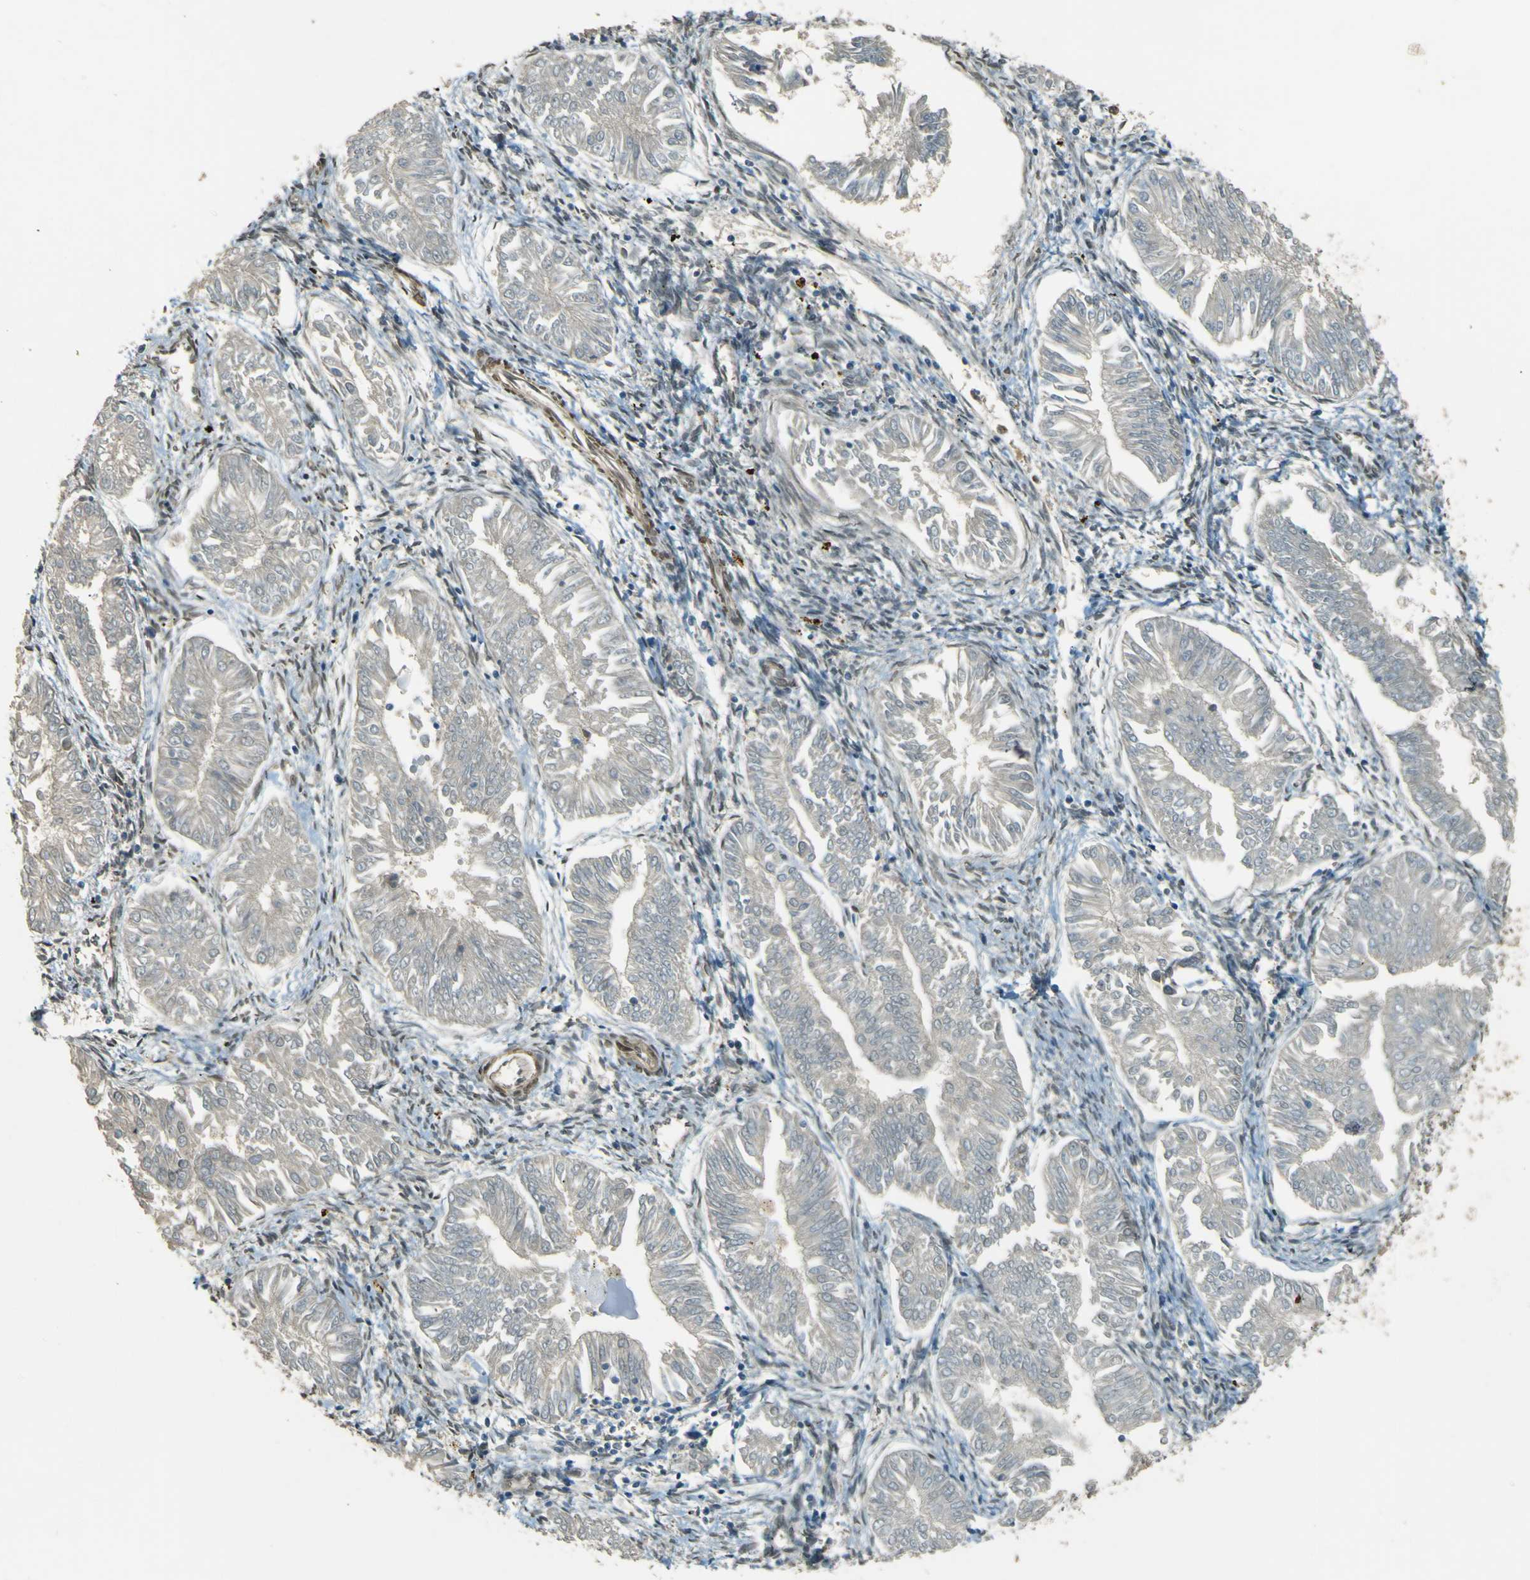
{"staining": {"intensity": "negative", "quantity": "none", "location": "none"}, "tissue": "endometrial cancer", "cell_type": "Tumor cells", "image_type": "cancer", "snomed": [{"axis": "morphology", "description": "Adenocarcinoma, NOS"}, {"axis": "topography", "description": "Endometrium"}], "caption": "High magnification brightfield microscopy of adenocarcinoma (endometrial) stained with DAB (3,3'-diaminobenzidine) (brown) and counterstained with hematoxylin (blue): tumor cells show no significant staining. The staining was performed using DAB (3,3'-diaminobenzidine) to visualize the protein expression in brown, while the nuclei were stained in blue with hematoxylin (Magnification: 20x).", "gene": "NEXN", "patient": {"sex": "female", "age": 53}}